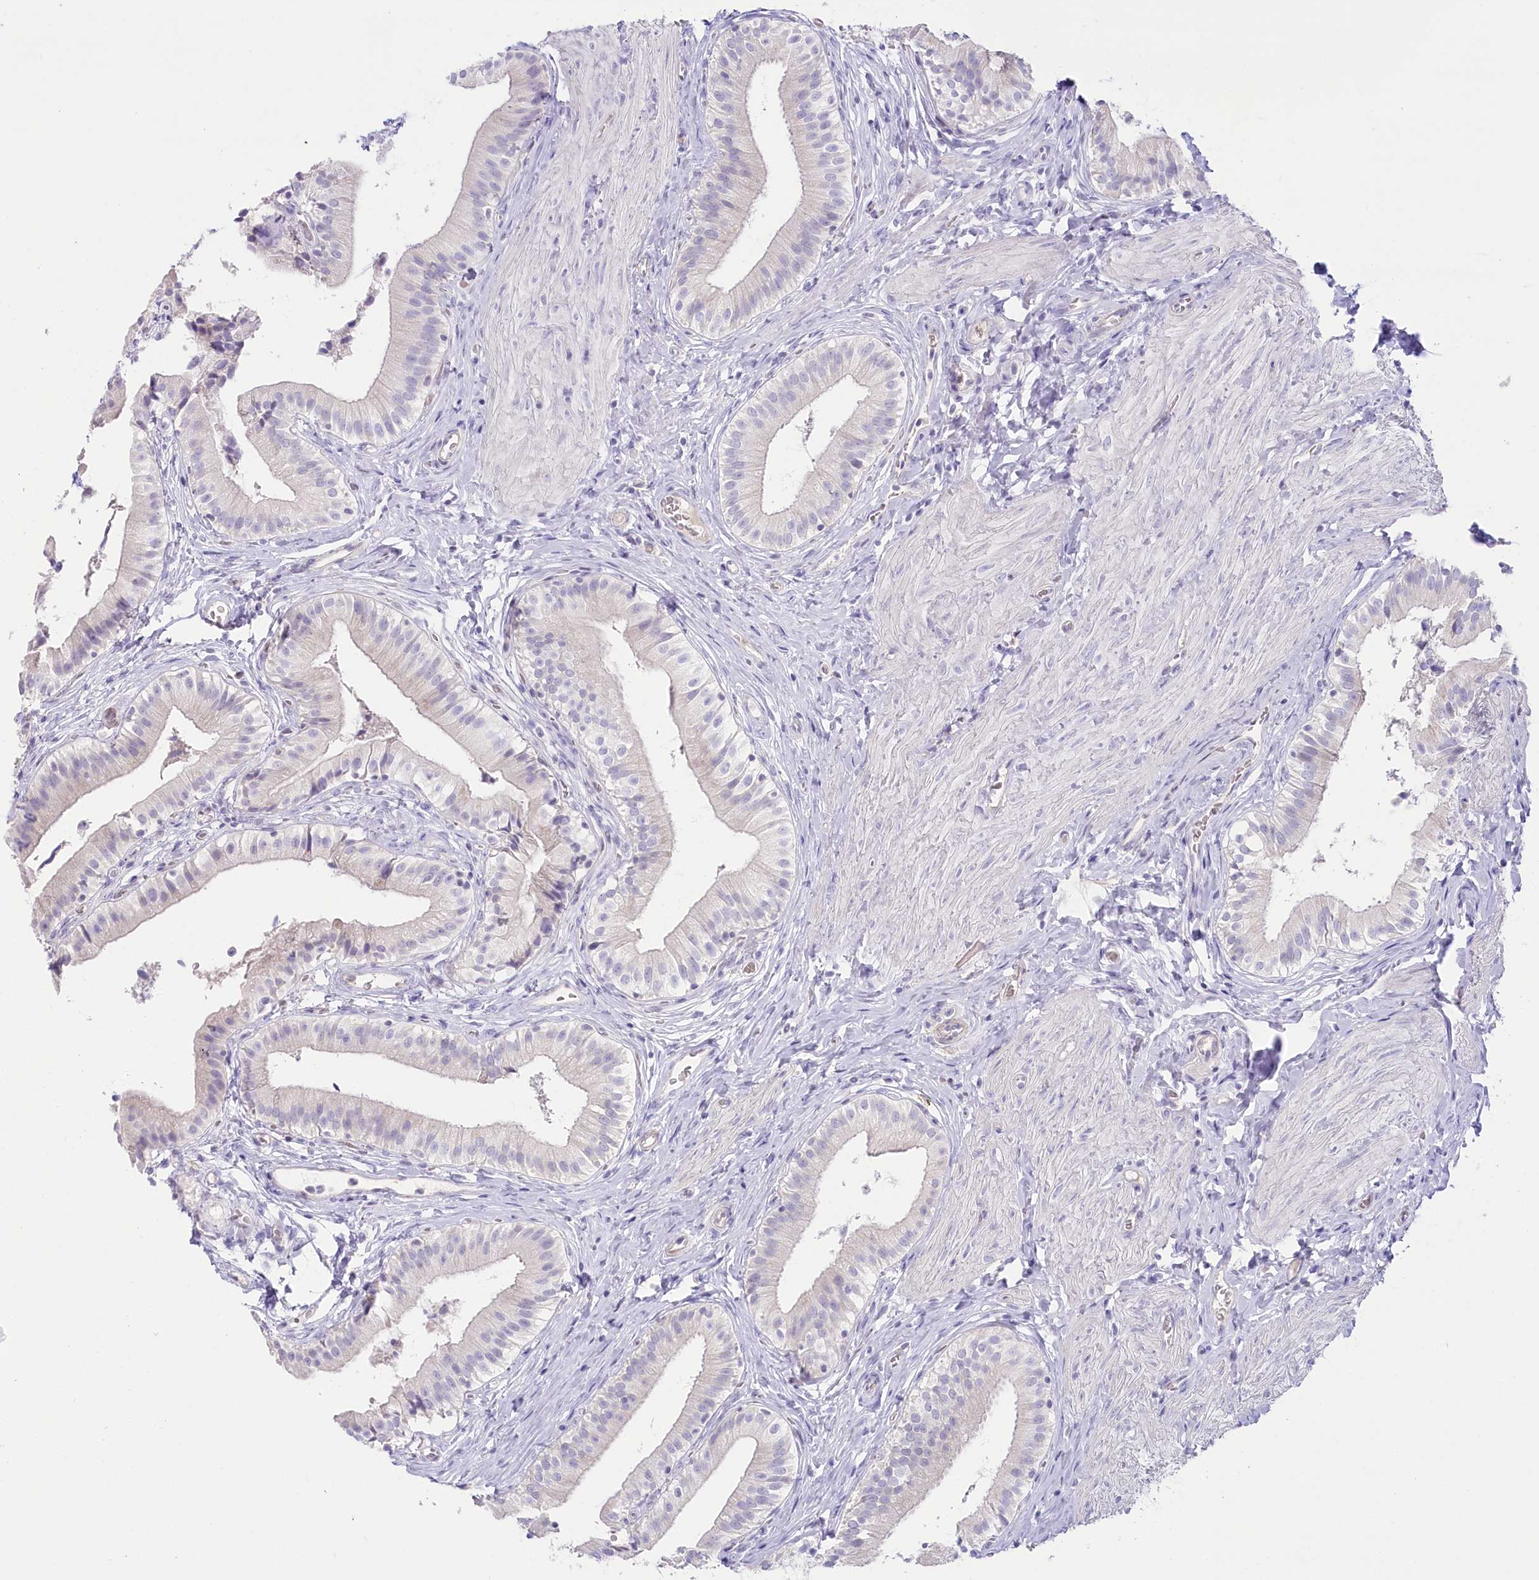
{"staining": {"intensity": "negative", "quantity": "none", "location": "none"}, "tissue": "gallbladder", "cell_type": "Glandular cells", "image_type": "normal", "snomed": [{"axis": "morphology", "description": "Normal tissue, NOS"}, {"axis": "topography", "description": "Gallbladder"}], "caption": "IHC of benign gallbladder displays no positivity in glandular cells. (DAB (3,3'-diaminobenzidine) IHC, high magnification).", "gene": "MYOZ1", "patient": {"sex": "female", "age": 47}}